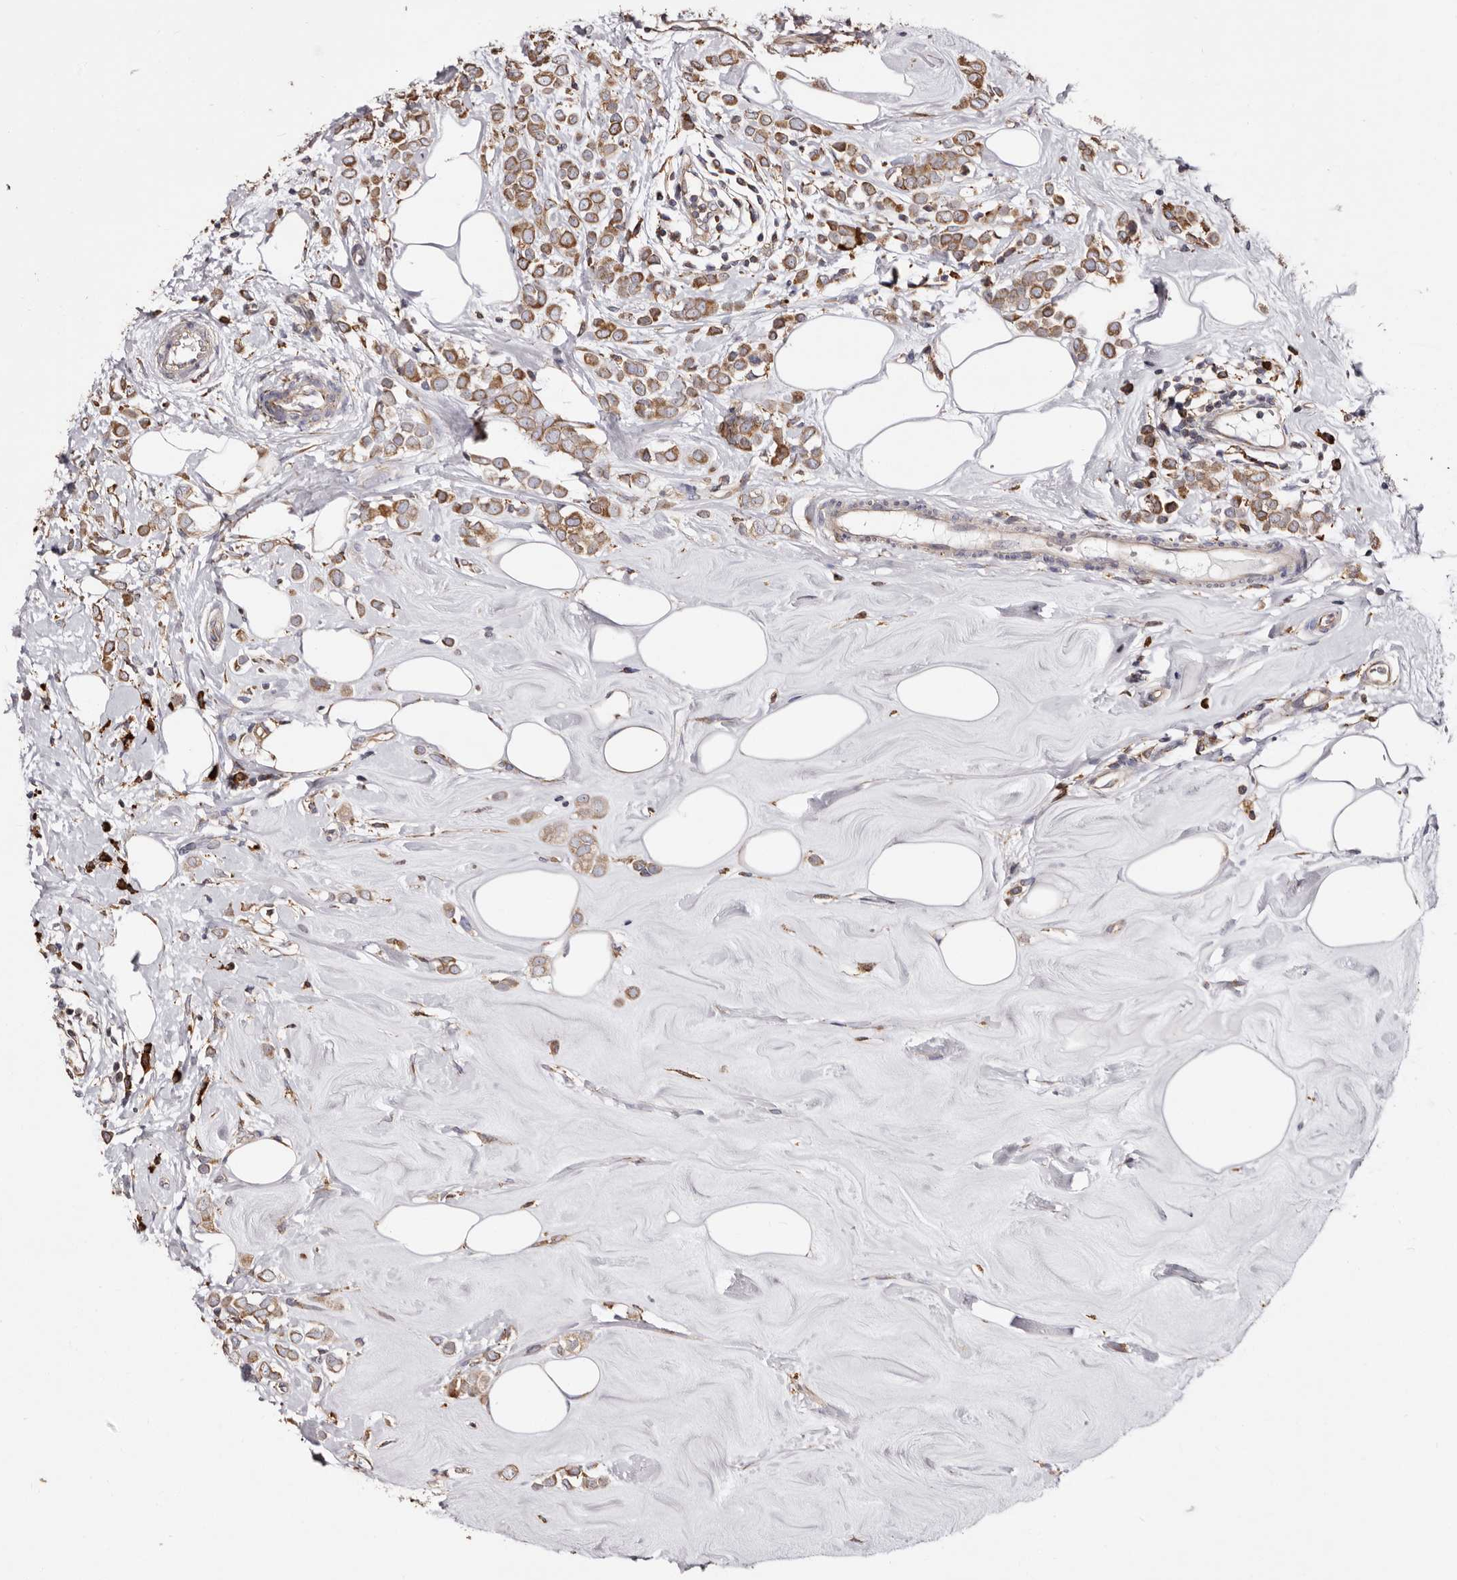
{"staining": {"intensity": "moderate", "quantity": ">75%", "location": "cytoplasmic/membranous"}, "tissue": "breast cancer", "cell_type": "Tumor cells", "image_type": "cancer", "snomed": [{"axis": "morphology", "description": "Lobular carcinoma"}, {"axis": "topography", "description": "Breast"}], "caption": "This micrograph shows breast cancer stained with IHC to label a protein in brown. The cytoplasmic/membranous of tumor cells show moderate positivity for the protein. Nuclei are counter-stained blue.", "gene": "ACBD6", "patient": {"sex": "female", "age": 47}}